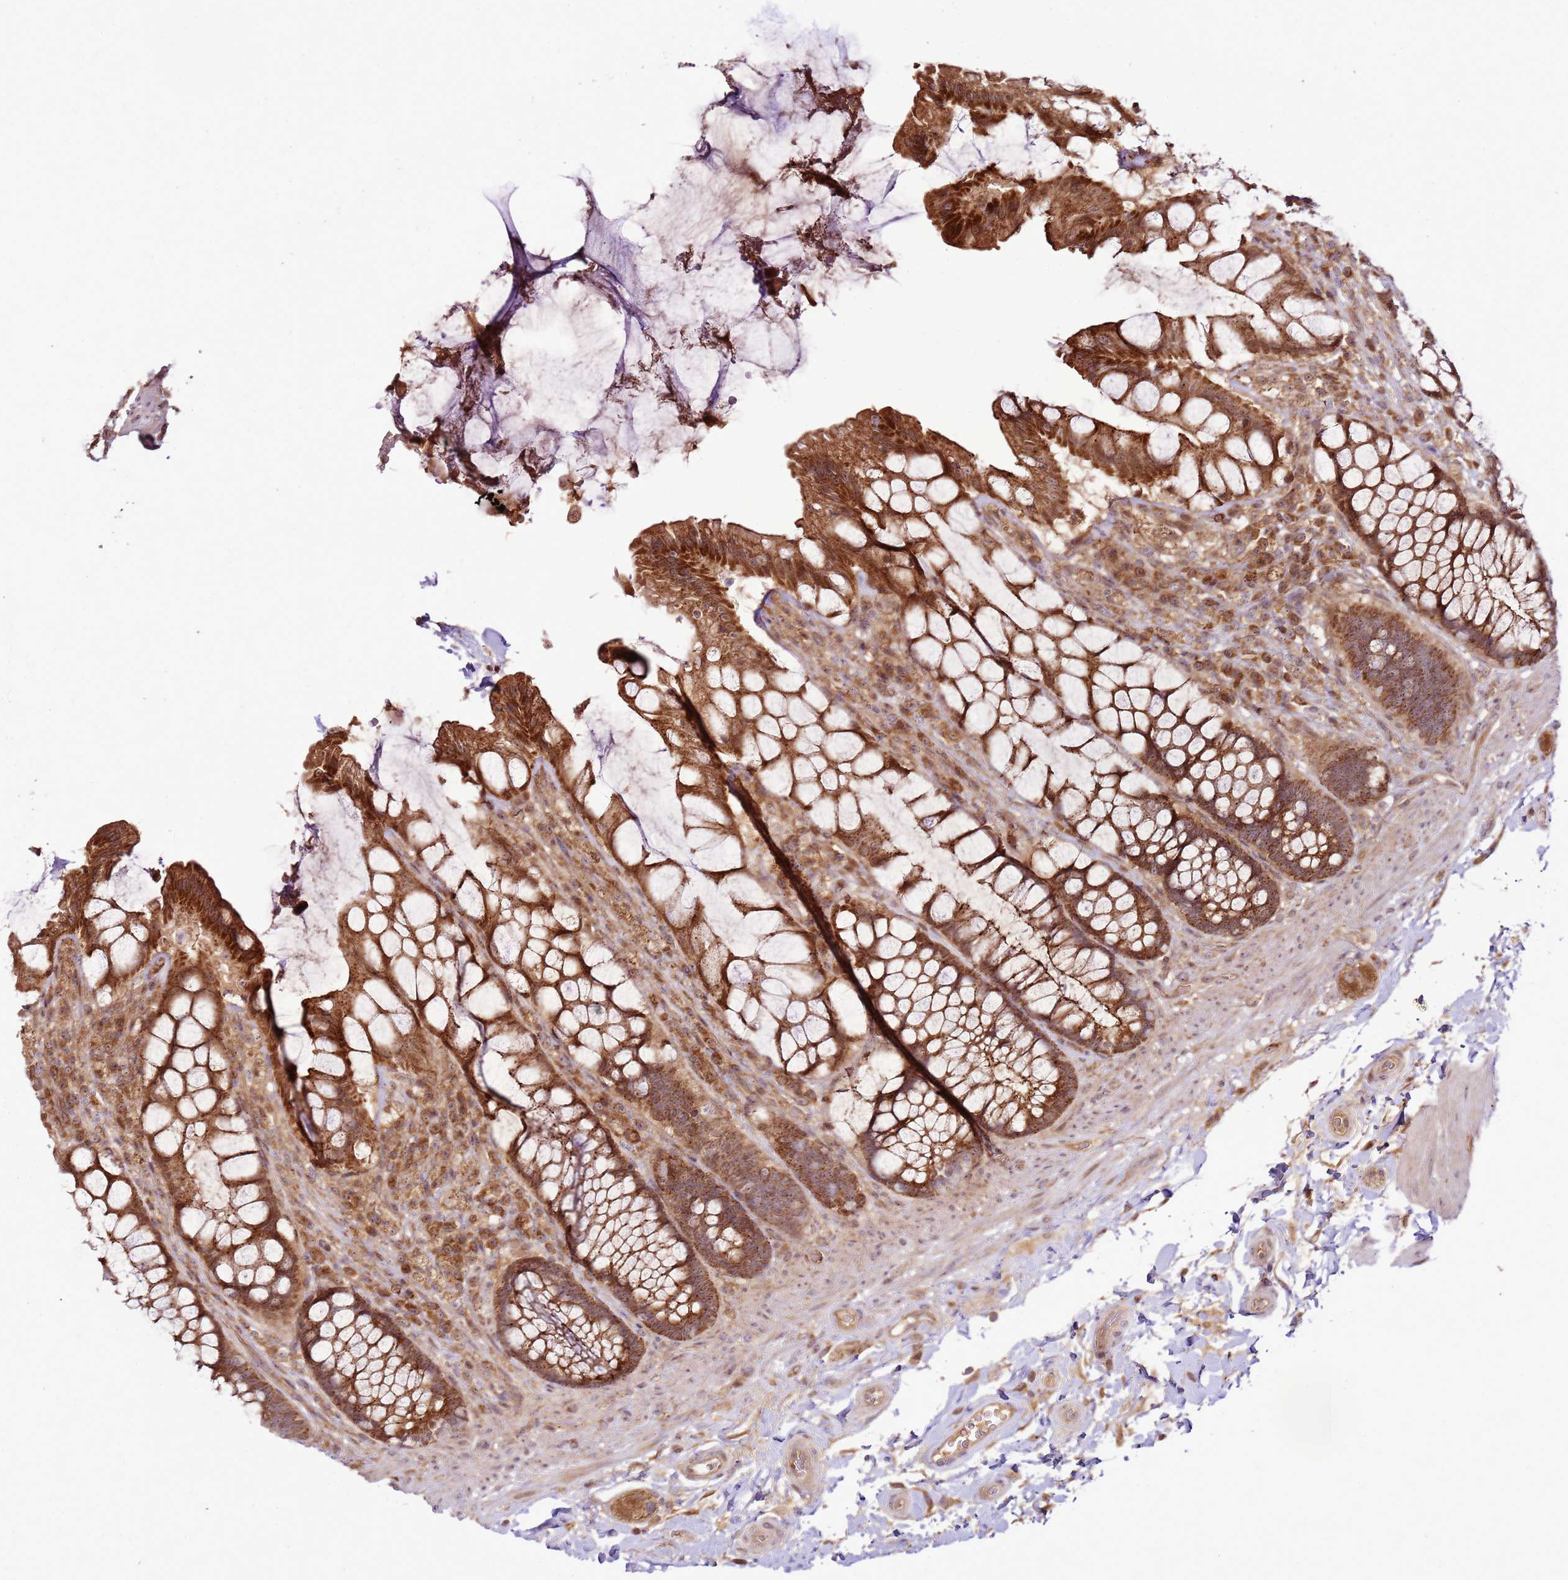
{"staining": {"intensity": "strong", "quantity": ">75%", "location": "cytoplasmic/membranous"}, "tissue": "rectum", "cell_type": "Glandular cells", "image_type": "normal", "snomed": [{"axis": "morphology", "description": "Normal tissue, NOS"}, {"axis": "topography", "description": "Rectum"}], "caption": "Glandular cells display high levels of strong cytoplasmic/membranous positivity in about >75% of cells in benign rectum. Using DAB (3,3'-diaminobenzidine) (brown) and hematoxylin (blue) stains, captured at high magnification using brightfield microscopy.", "gene": "RASA3", "patient": {"sex": "female", "age": 58}}